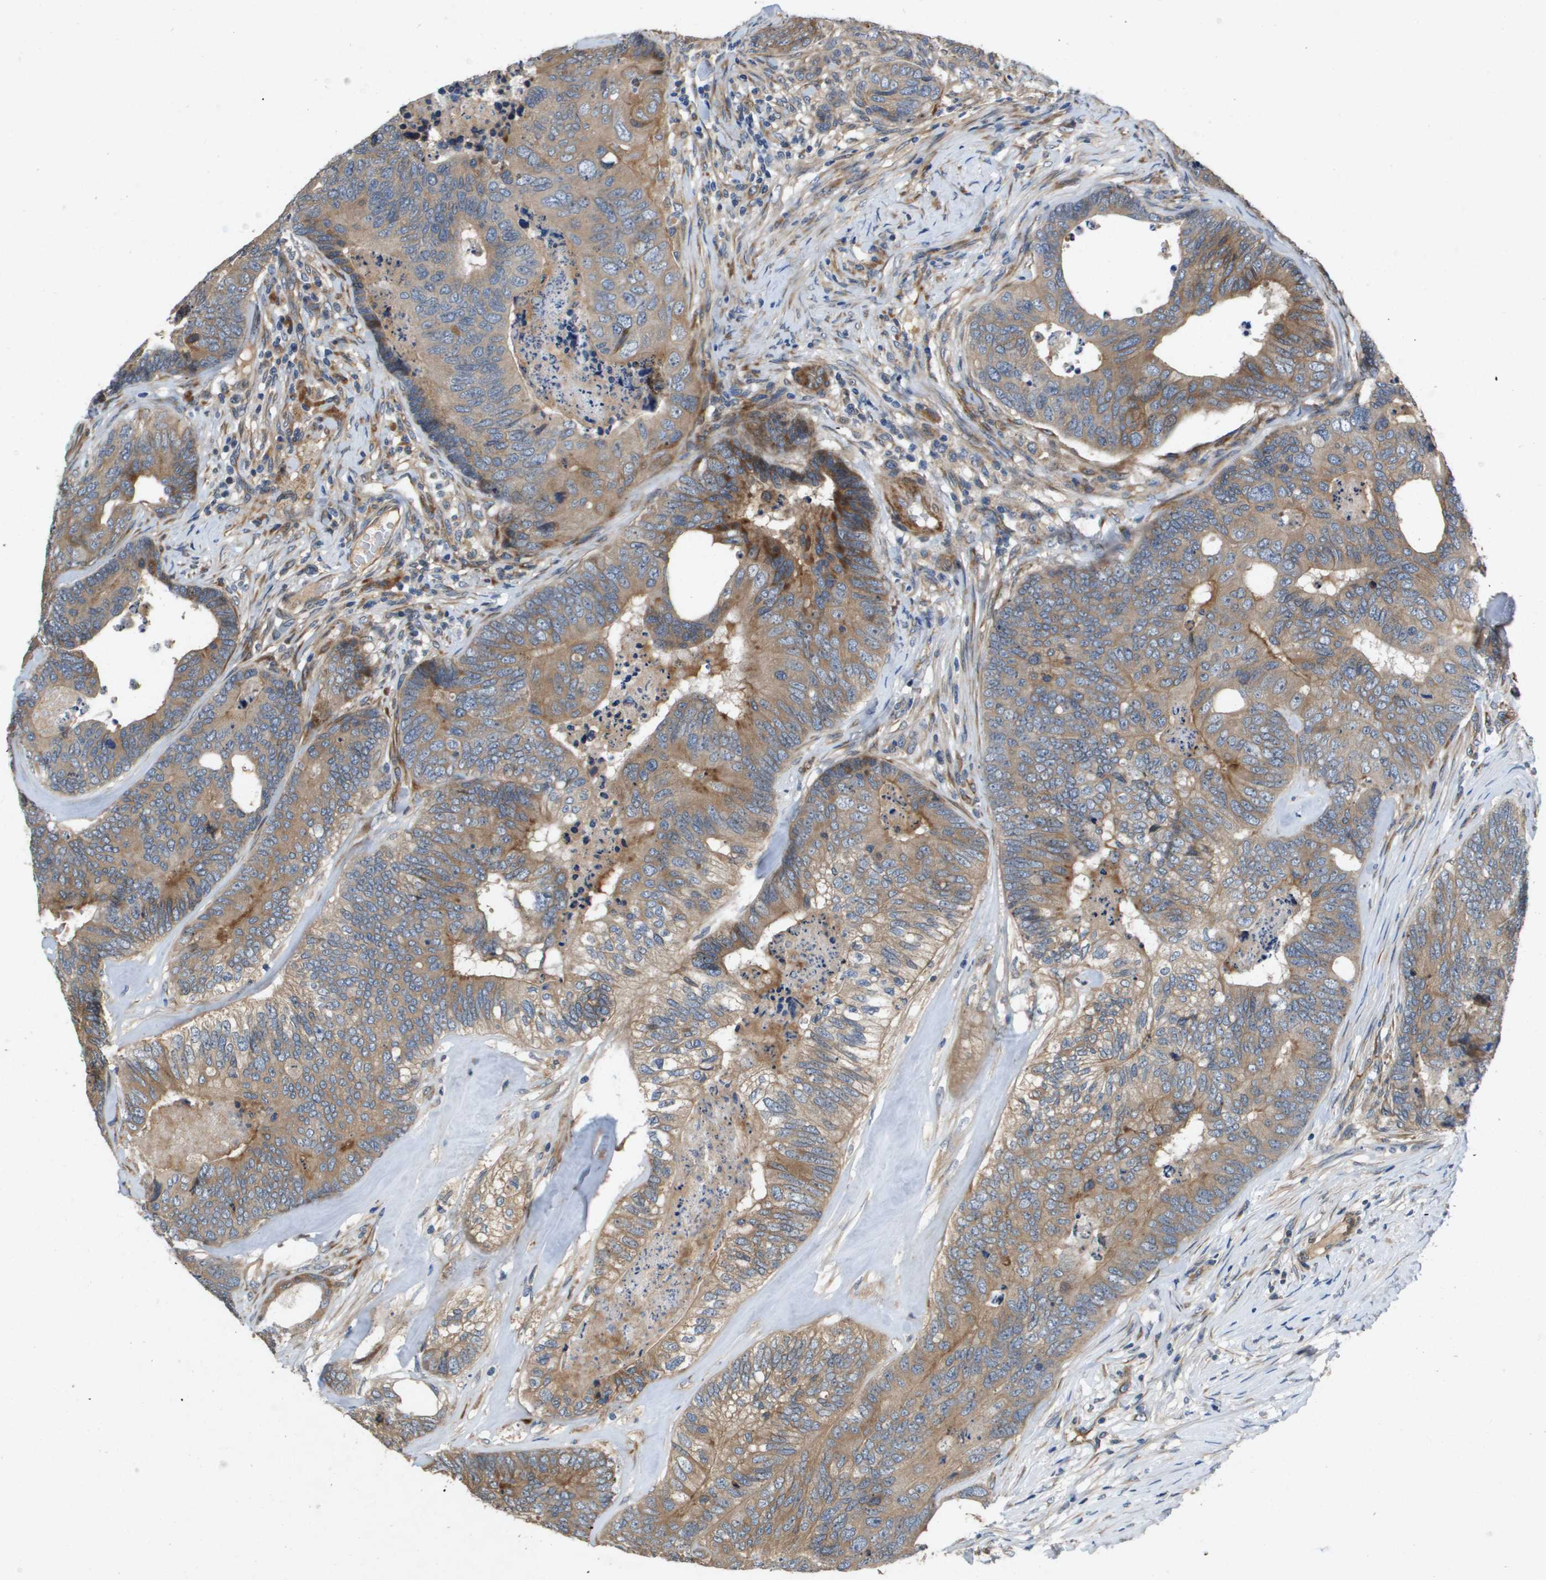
{"staining": {"intensity": "moderate", "quantity": ">75%", "location": "cytoplasmic/membranous"}, "tissue": "colorectal cancer", "cell_type": "Tumor cells", "image_type": "cancer", "snomed": [{"axis": "morphology", "description": "Adenocarcinoma, NOS"}, {"axis": "topography", "description": "Colon"}], "caption": "Human adenocarcinoma (colorectal) stained with a brown dye reveals moderate cytoplasmic/membranous positive expression in approximately >75% of tumor cells.", "gene": "ENTPD2", "patient": {"sex": "female", "age": 67}}